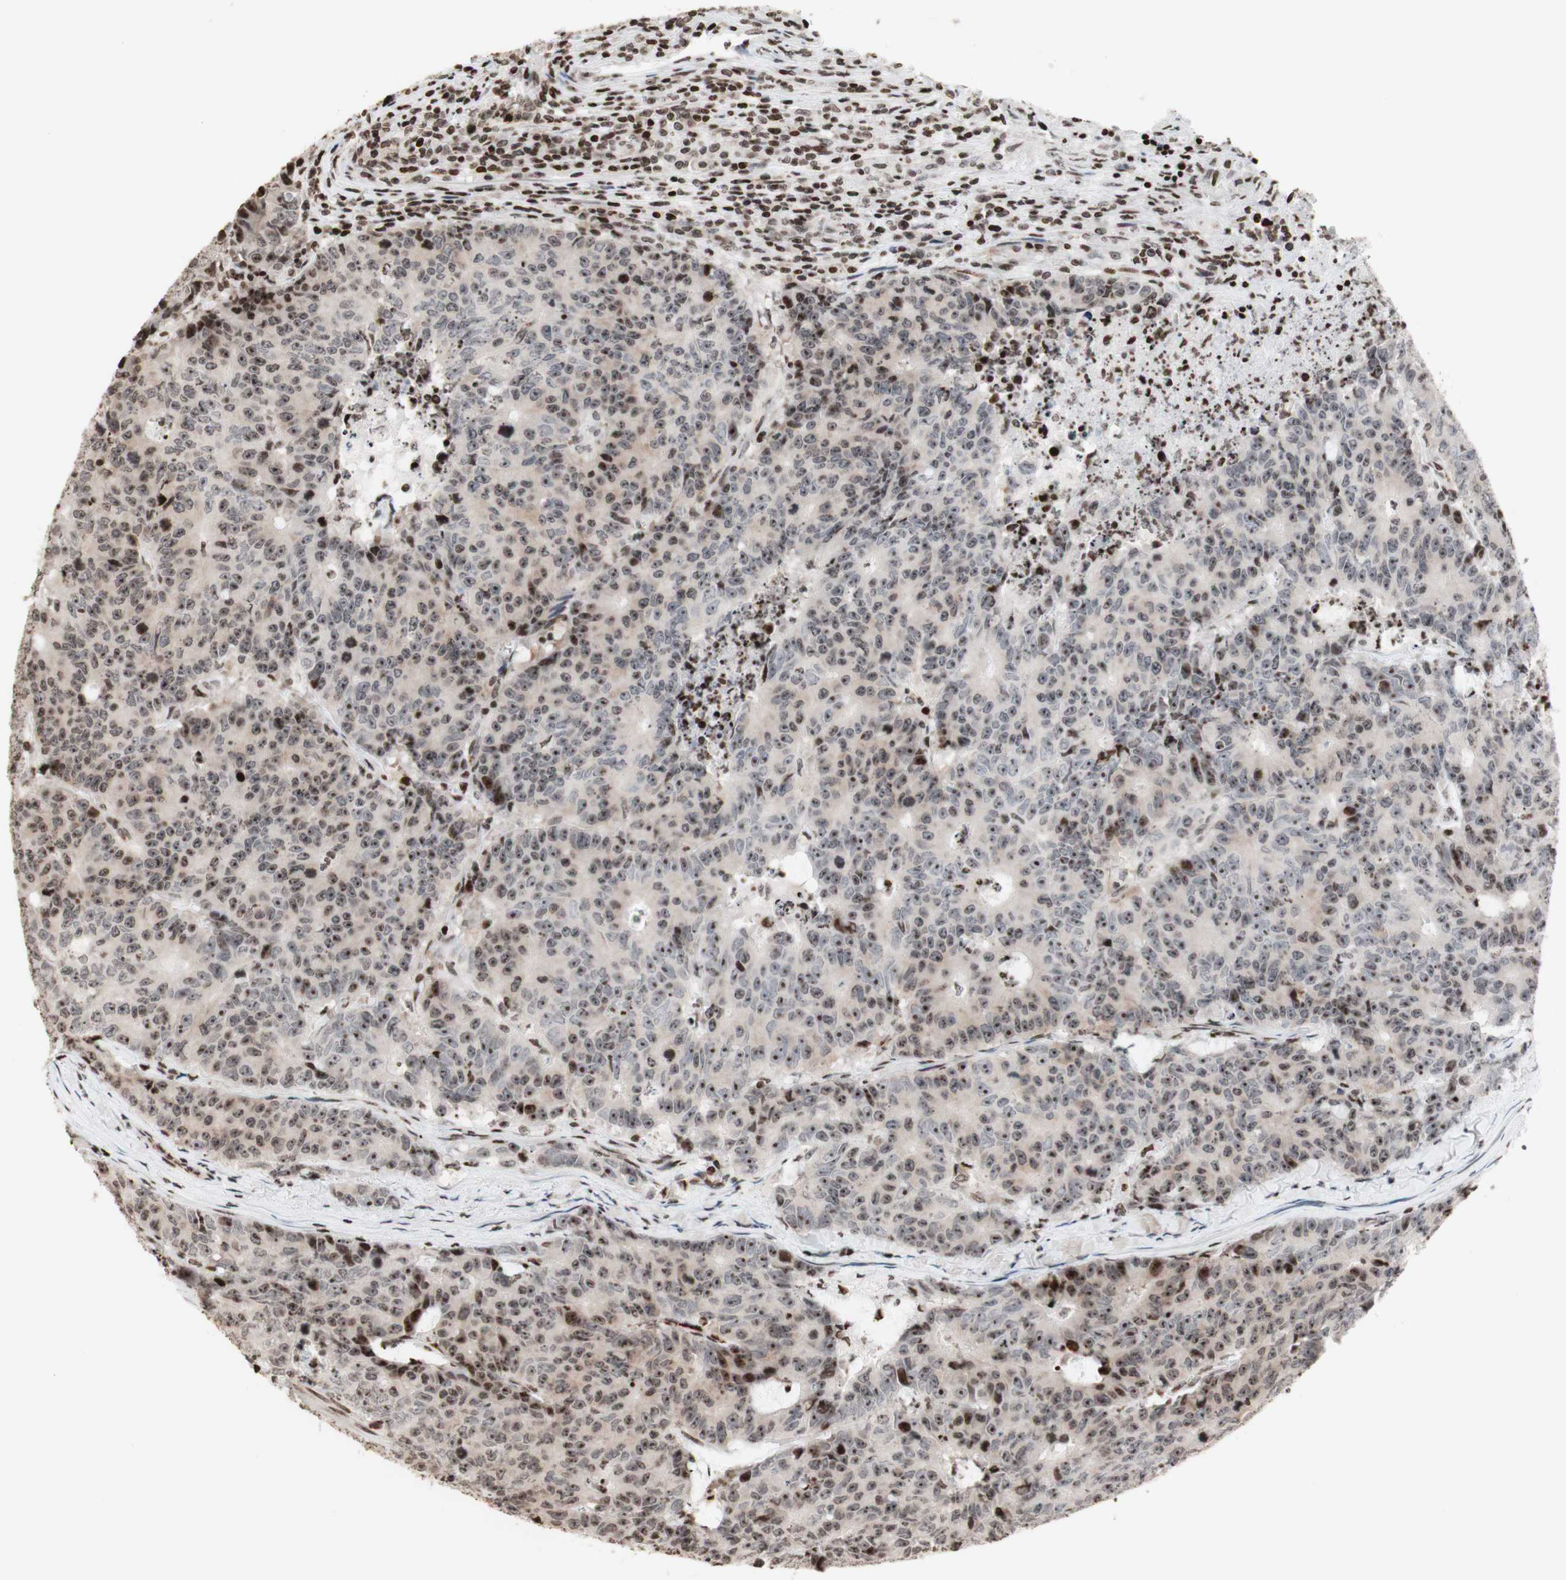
{"staining": {"intensity": "moderate", "quantity": "25%-75%", "location": "nuclear"}, "tissue": "colorectal cancer", "cell_type": "Tumor cells", "image_type": "cancer", "snomed": [{"axis": "morphology", "description": "Adenocarcinoma, NOS"}, {"axis": "topography", "description": "Colon"}], "caption": "Human adenocarcinoma (colorectal) stained with a protein marker shows moderate staining in tumor cells.", "gene": "NCAPD2", "patient": {"sex": "female", "age": 86}}